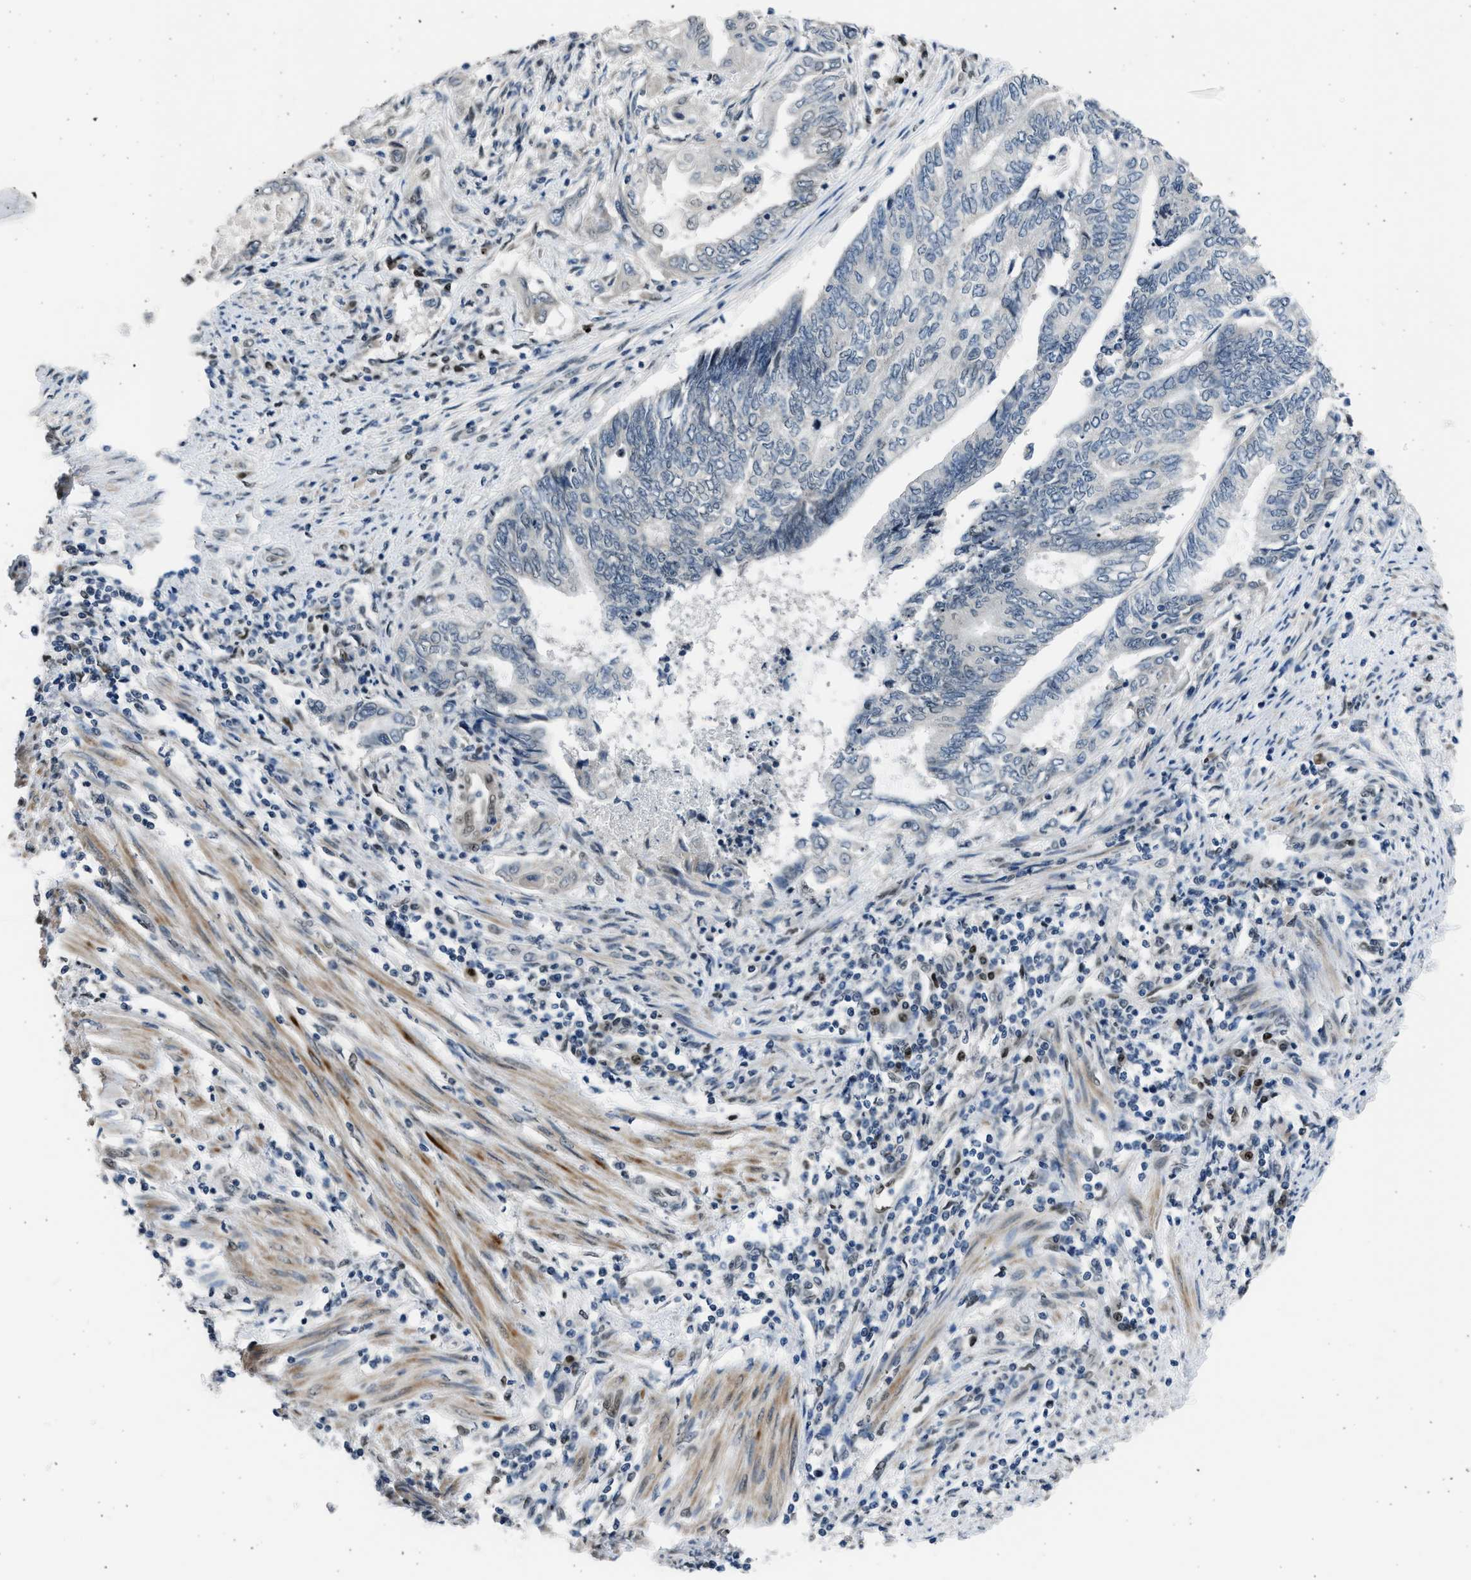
{"staining": {"intensity": "moderate", "quantity": "<25%", "location": "nuclear"}, "tissue": "endometrial cancer", "cell_type": "Tumor cells", "image_type": "cancer", "snomed": [{"axis": "morphology", "description": "Adenocarcinoma, NOS"}, {"axis": "topography", "description": "Uterus"}, {"axis": "topography", "description": "Endometrium"}], "caption": "Endometrial cancer stained for a protein (brown) demonstrates moderate nuclear positive expression in about <25% of tumor cells.", "gene": "HMGN3", "patient": {"sex": "female", "age": 70}}